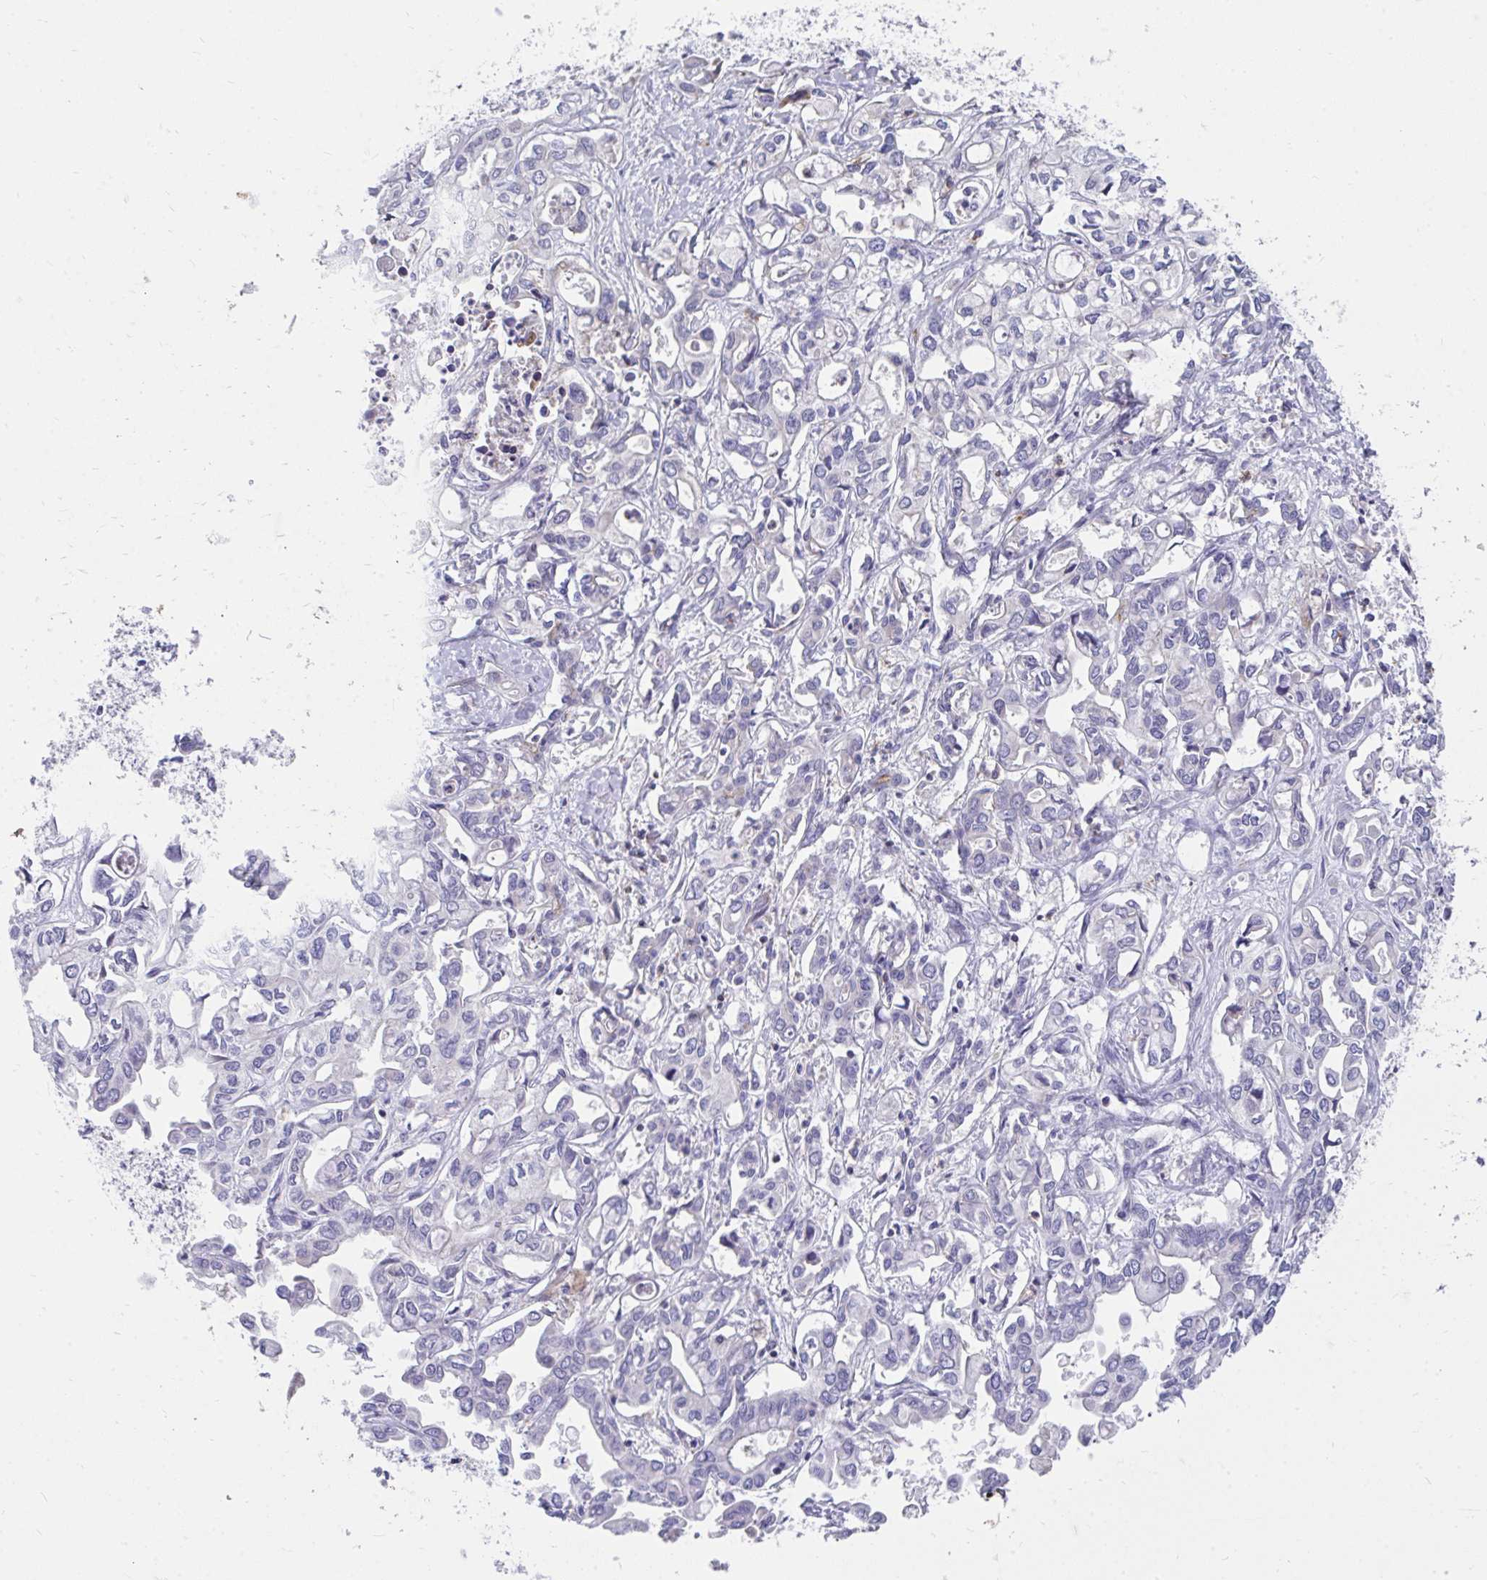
{"staining": {"intensity": "negative", "quantity": "none", "location": "none"}, "tissue": "liver cancer", "cell_type": "Tumor cells", "image_type": "cancer", "snomed": [{"axis": "morphology", "description": "Cholangiocarcinoma"}, {"axis": "topography", "description": "Liver"}], "caption": "Tumor cells are negative for protein expression in human cholangiocarcinoma (liver).", "gene": "FHIP1B", "patient": {"sex": "female", "age": 64}}